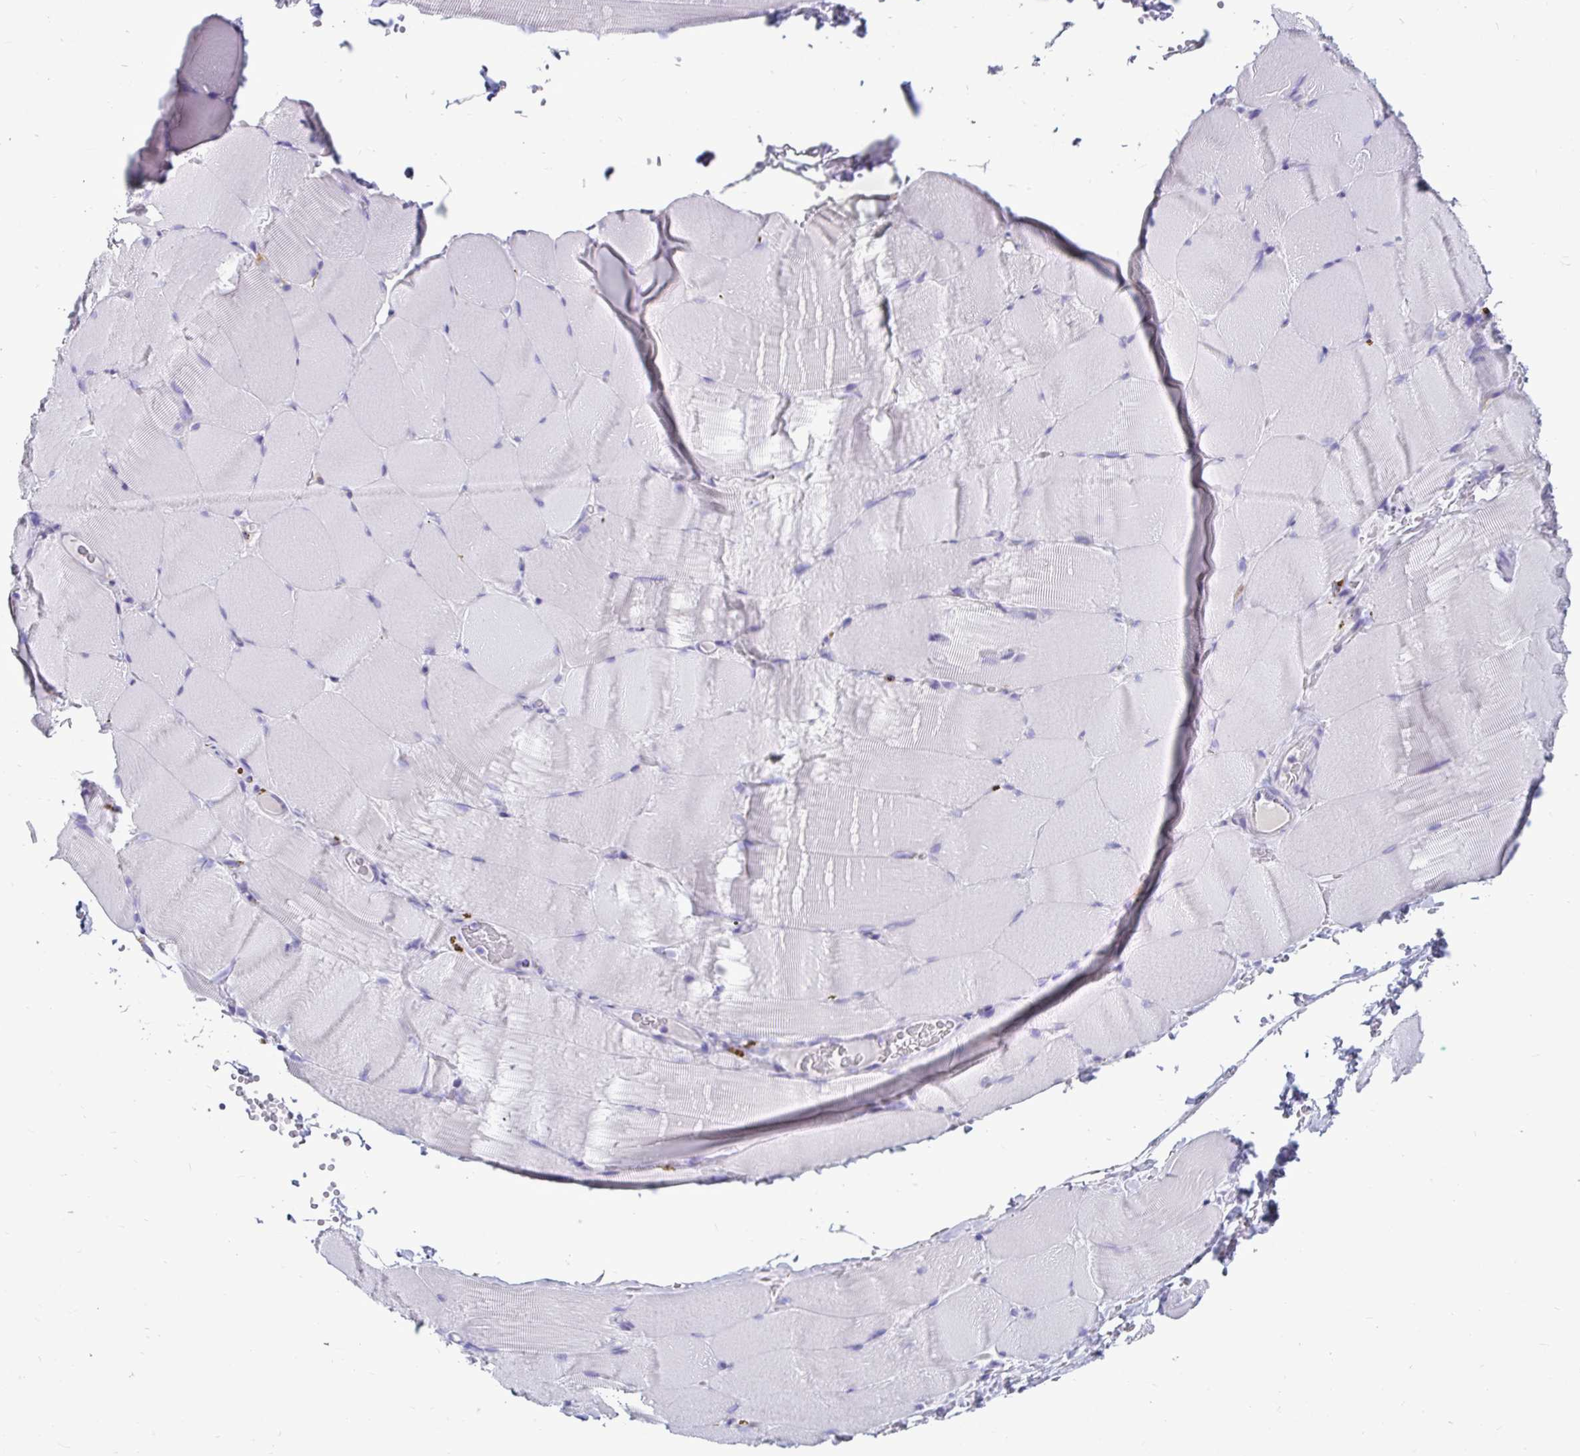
{"staining": {"intensity": "negative", "quantity": "none", "location": "none"}, "tissue": "skeletal muscle", "cell_type": "Myocytes", "image_type": "normal", "snomed": [{"axis": "morphology", "description": "Normal tissue, NOS"}, {"axis": "topography", "description": "Skeletal muscle"}], "caption": "This is an immunohistochemistry (IHC) image of benign human skeletal muscle. There is no expression in myocytes.", "gene": "CTSZ", "patient": {"sex": "female", "age": 37}}